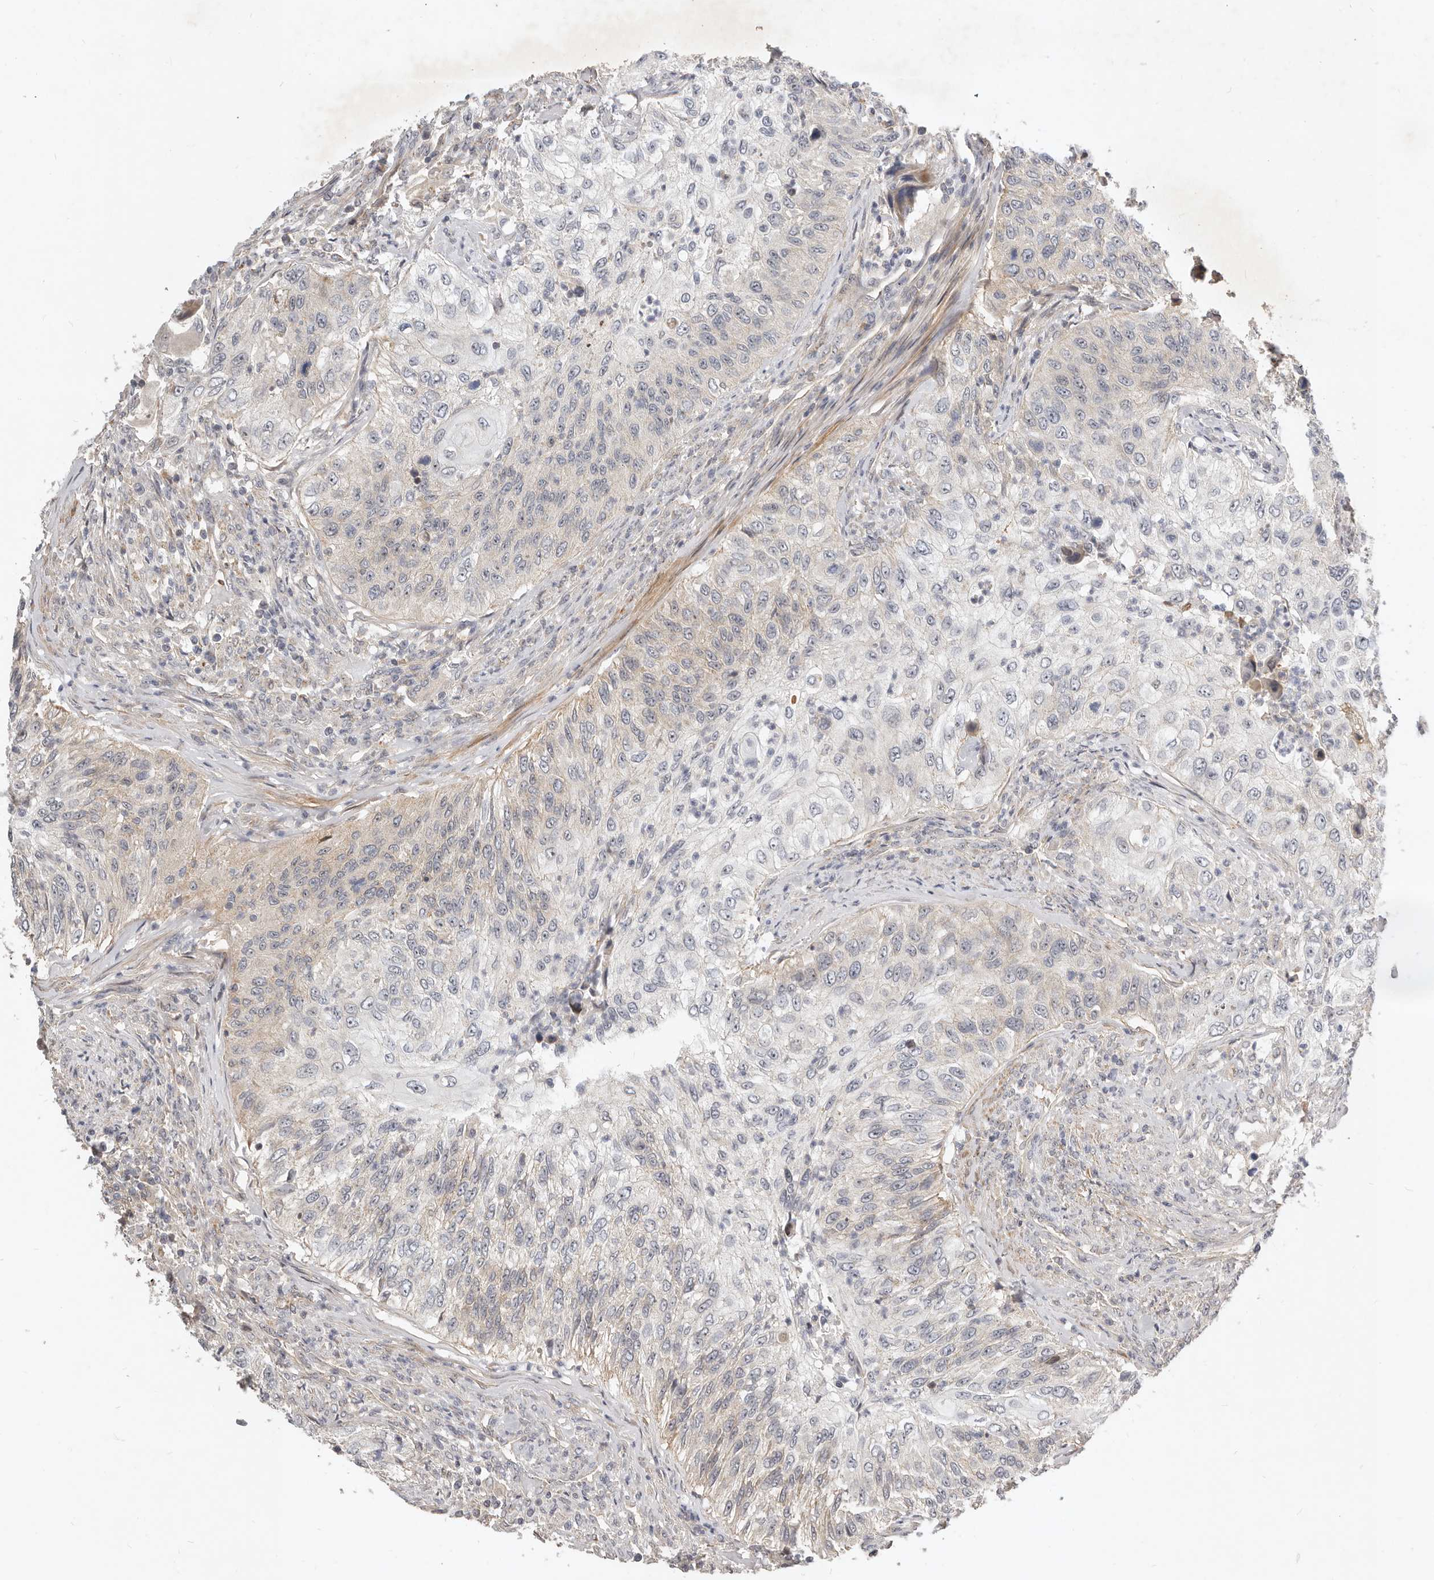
{"staining": {"intensity": "negative", "quantity": "none", "location": "none"}, "tissue": "urothelial cancer", "cell_type": "Tumor cells", "image_type": "cancer", "snomed": [{"axis": "morphology", "description": "Urothelial carcinoma, High grade"}, {"axis": "topography", "description": "Urinary bladder"}], "caption": "DAB immunohistochemical staining of urothelial cancer displays no significant expression in tumor cells.", "gene": "MICALL2", "patient": {"sex": "female", "age": 60}}